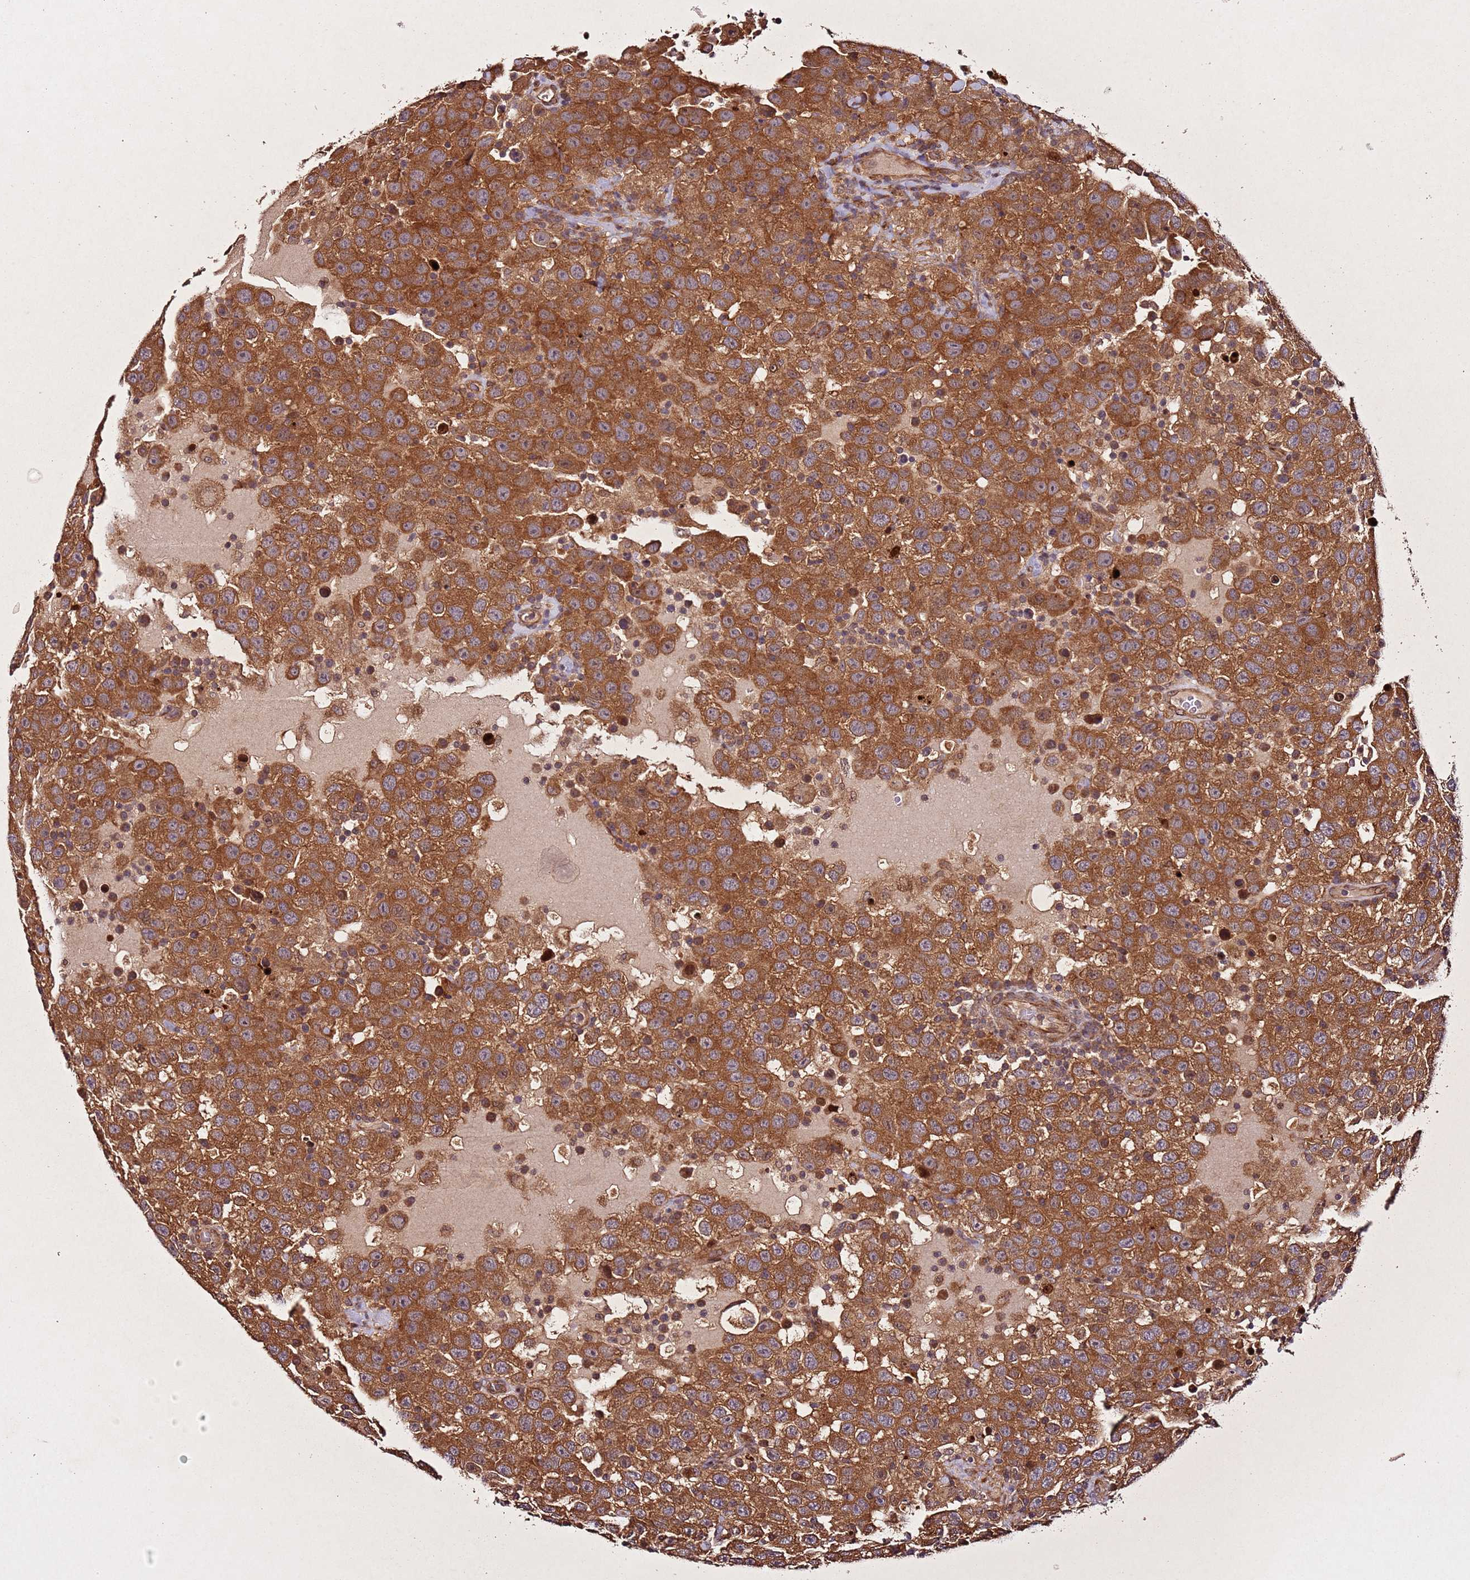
{"staining": {"intensity": "strong", "quantity": ">75%", "location": "cytoplasmic/membranous"}, "tissue": "testis cancer", "cell_type": "Tumor cells", "image_type": "cancer", "snomed": [{"axis": "morphology", "description": "Seminoma, NOS"}, {"axis": "topography", "description": "Testis"}], "caption": "This photomicrograph shows IHC staining of testis cancer, with high strong cytoplasmic/membranous expression in approximately >75% of tumor cells.", "gene": "PTMA", "patient": {"sex": "male", "age": 41}}